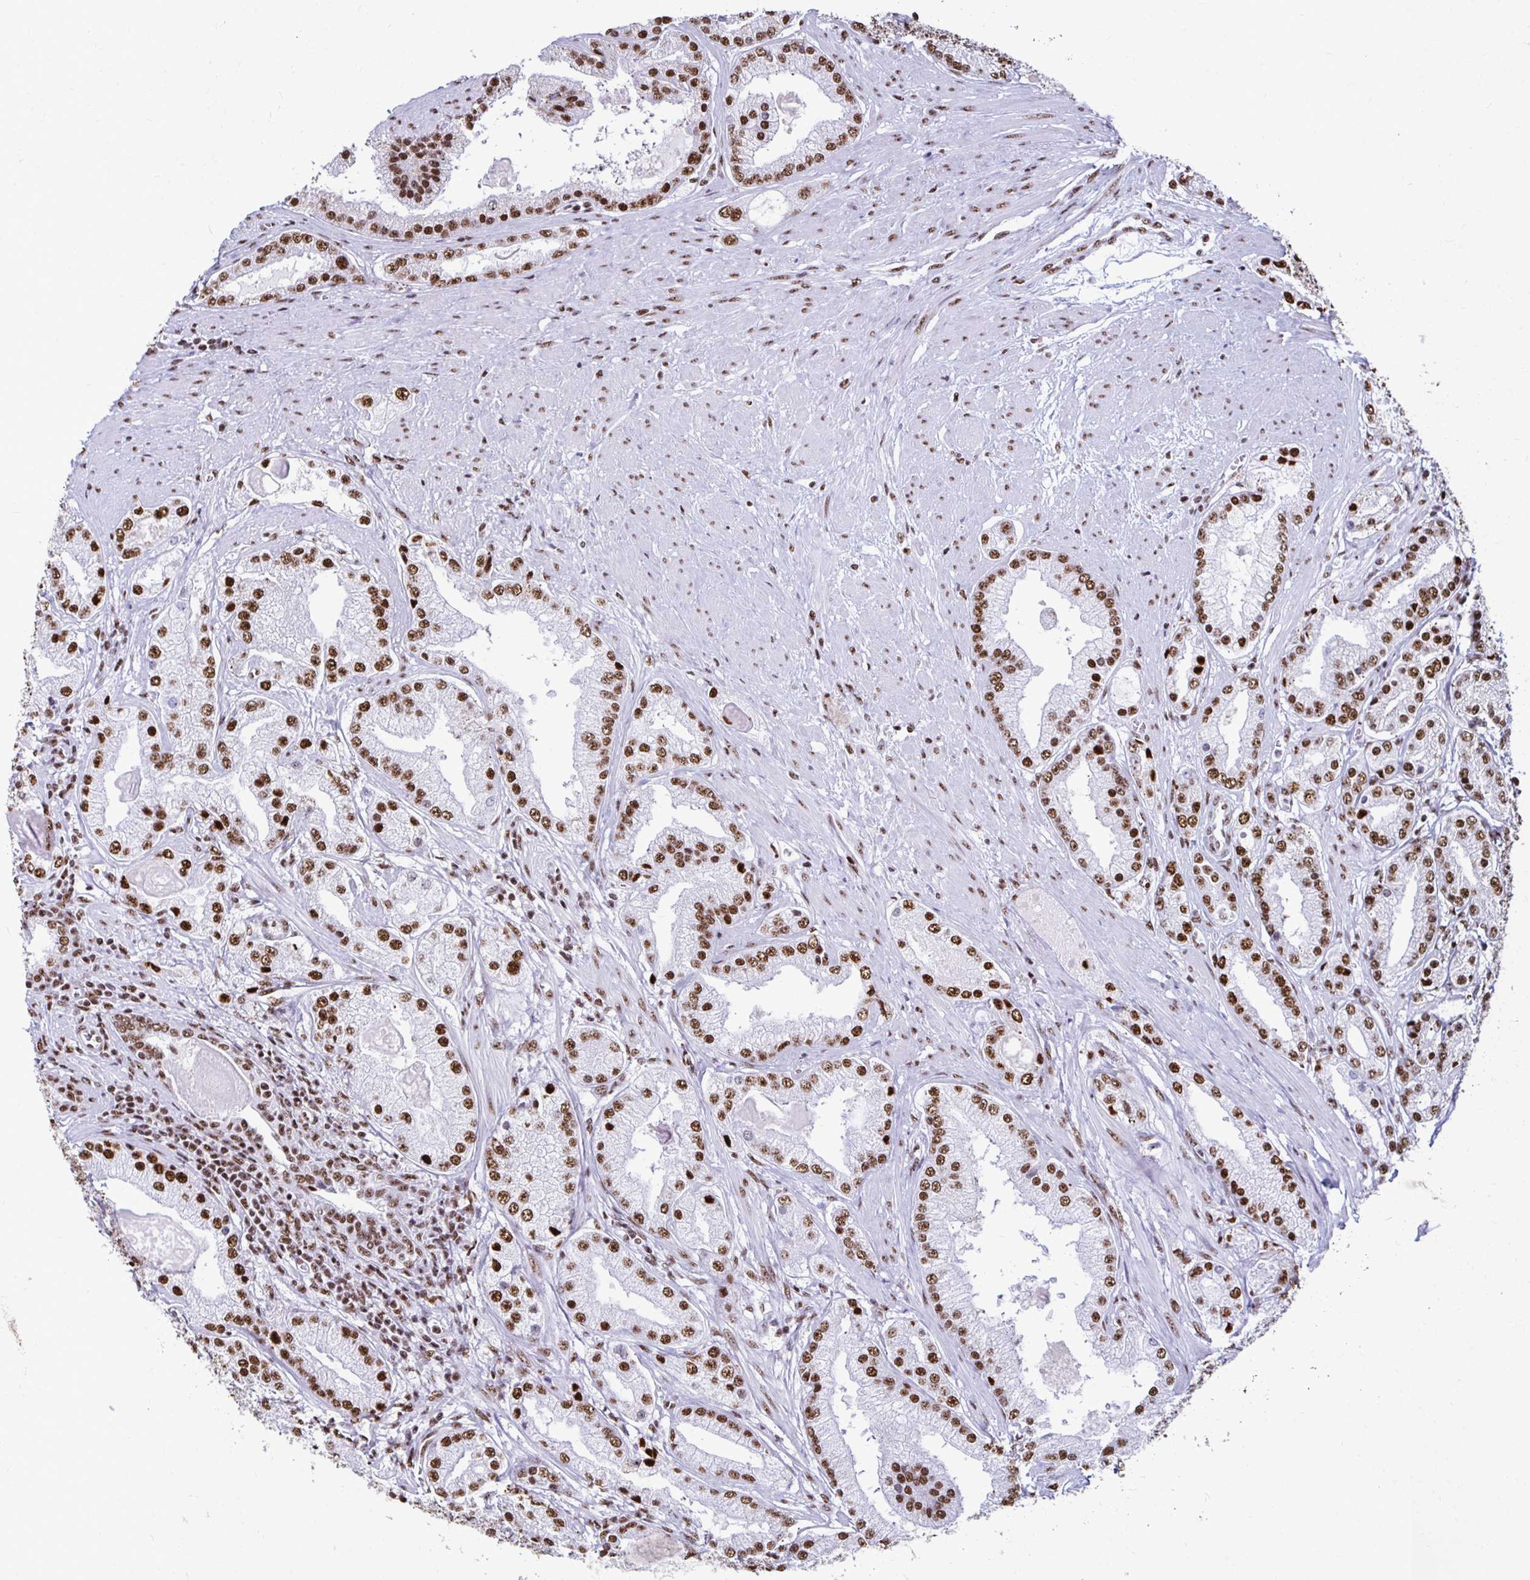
{"staining": {"intensity": "strong", "quantity": ">75%", "location": "nuclear"}, "tissue": "prostate cancer", "cell_type": "Tumor cells", "image_type": "cancer", "snomed": [{"axis": "morphology", "description": "Adenocarcinoma, High grade"}, {"axis": "topography", "description": "Prostate"}], "caption": "Immunohistochemistry (IHC) histopathology image of human adenocarcinoma (high-grade) (prostate) stained for a protein (brown), which shows high levels of strong nuclear expression in about >75% of tumor cells.", "gene": "NONO", "patient": {"sex": "male", "age": 67}}